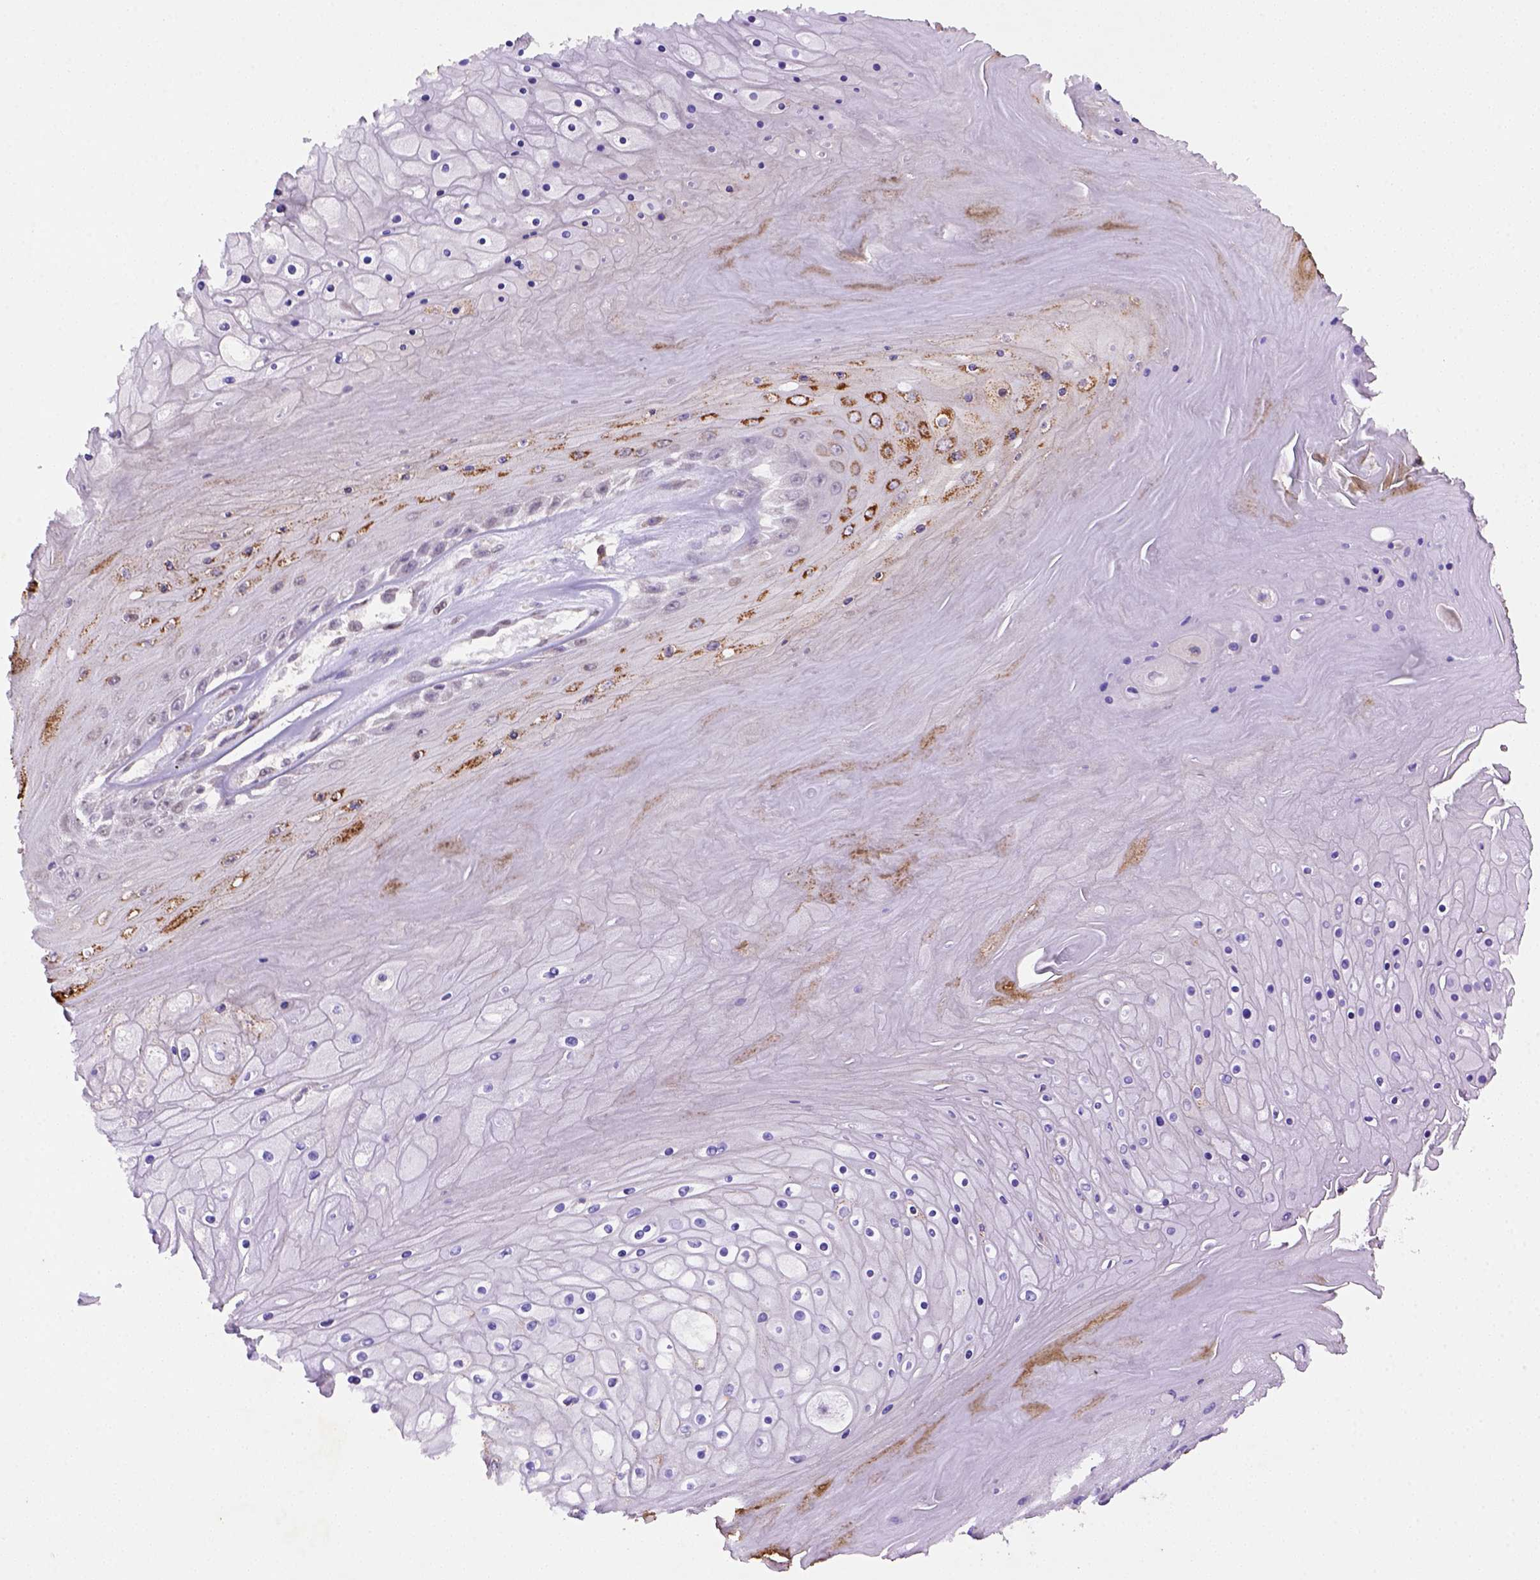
{"staining": {"intensity": "strong", "quantity": "25%-75%", "location": "cytoplasmic/membranous"}, "tissue": "skin cancer", "cell_type": "Tumor cells", "image_type": "cancer", "snomed": [{"axis": "morphology", "description": "Squamous cell carcinoma, NOS"}, {"axis": "topography", "description": "Skin"}], "caption": "High-magnification brightfield microscopy of skin cancer (squamous cell carcinoma) stained with DAB (brown) and counterstained with hematoxylin (blue). tumor cells exhibit strong cytoplasmic/membranous expression is appreciated in about25%-75% of cells.", "gene": "FZD7", "patient": {"sex": "male", "age": 62}}